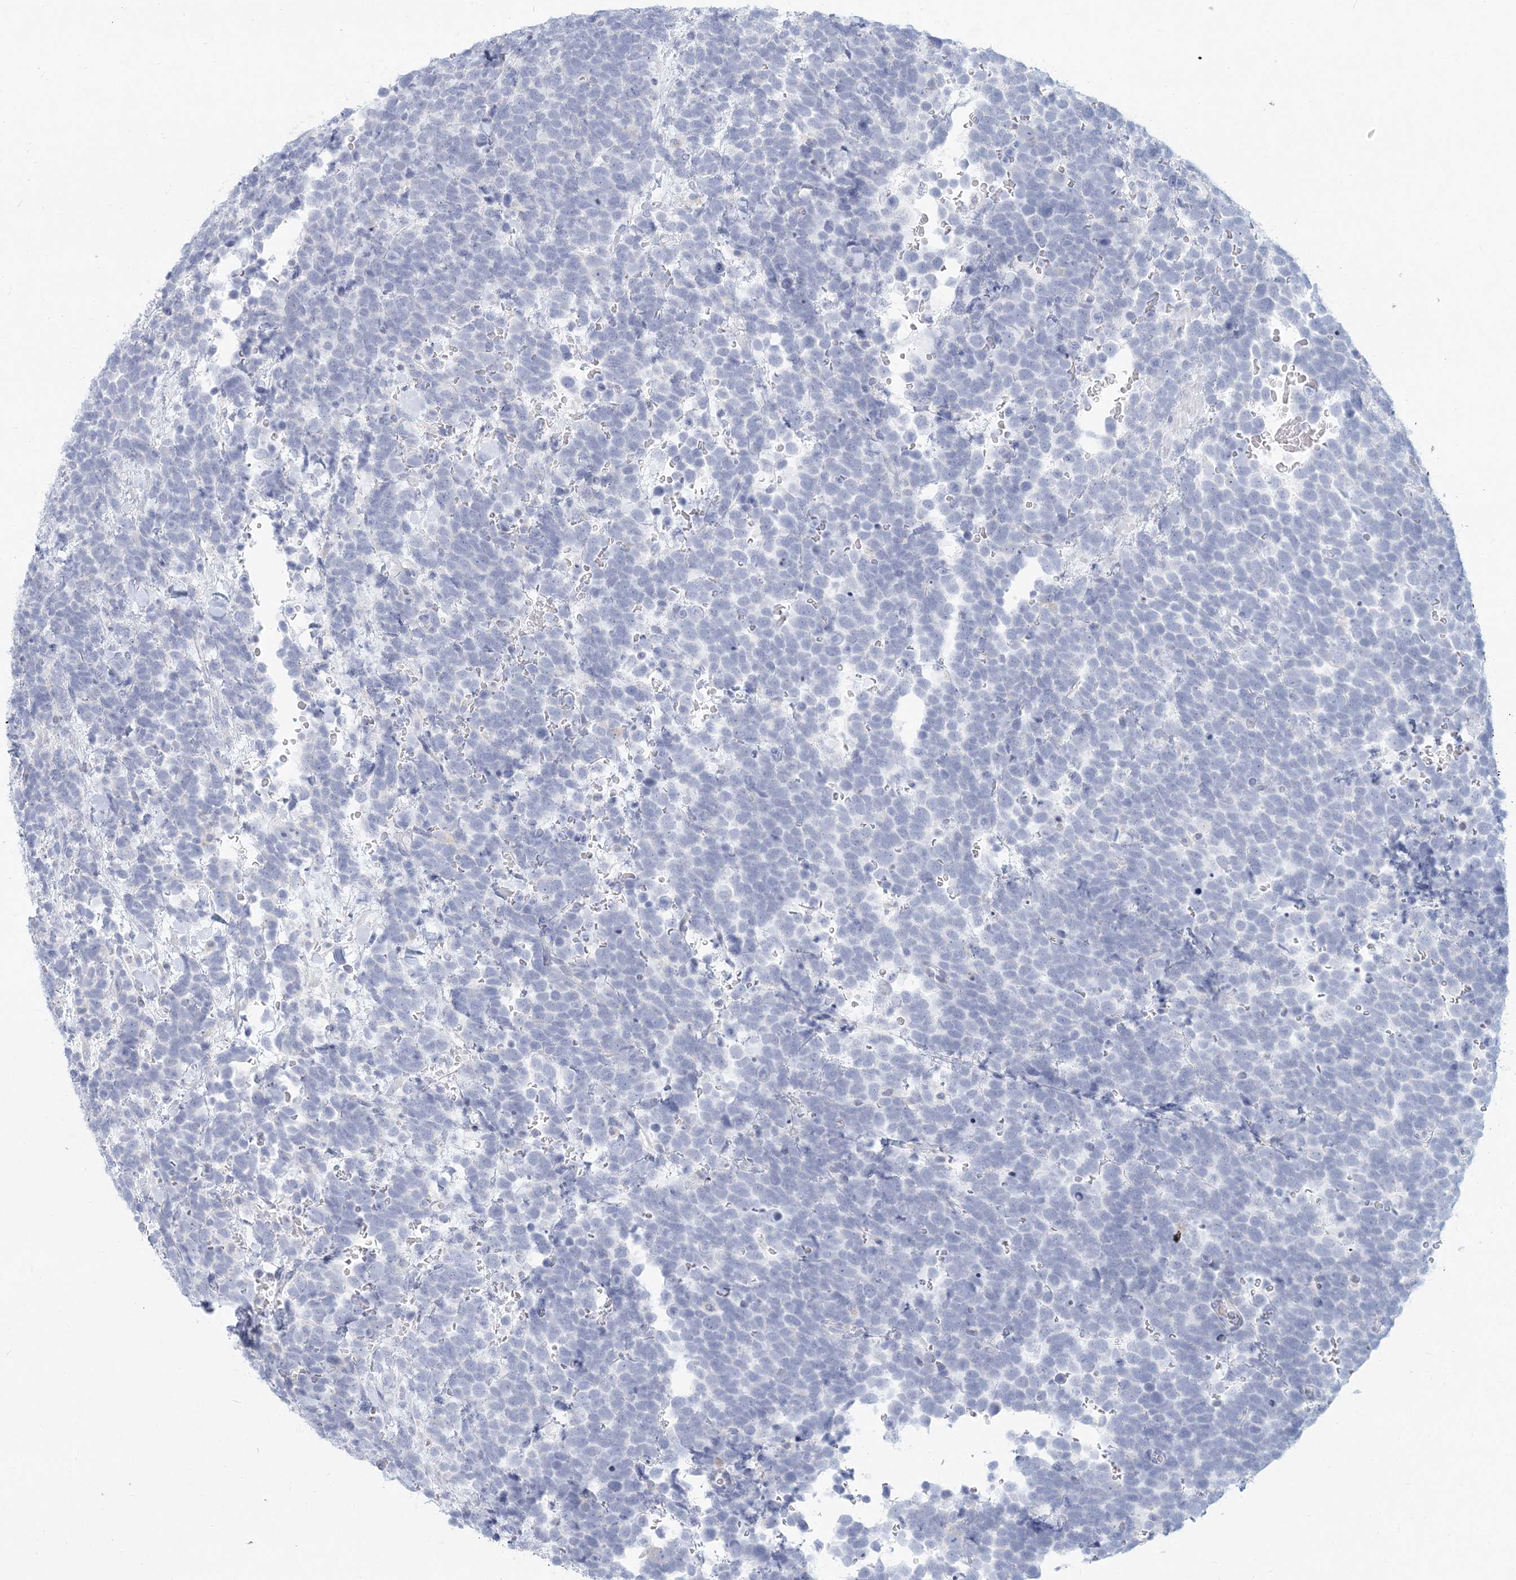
{"staining": {"intensity": "negative", "quantity": "none", "location": "none"}, "tissue": "urothelial cancer", "cell_type": "Tumor cells", "image_type": "cancer", "snomed": [{"axis": "morphology", "description": "Urothelial carcinoma, High grade"}, {"axis": "topography", "description": "Urinary bladder"}], "caption": "A high-resolution micrograph shows IHC staining of high-grade urothelial carcinoma, which displays no significant staining in tumor cells. (Brightfield microscopy of DAB immunohistochemistry (IHC) at high magnification).", "gene": "CSN1S1", "patient": {"sex": "female", "age": 82}}